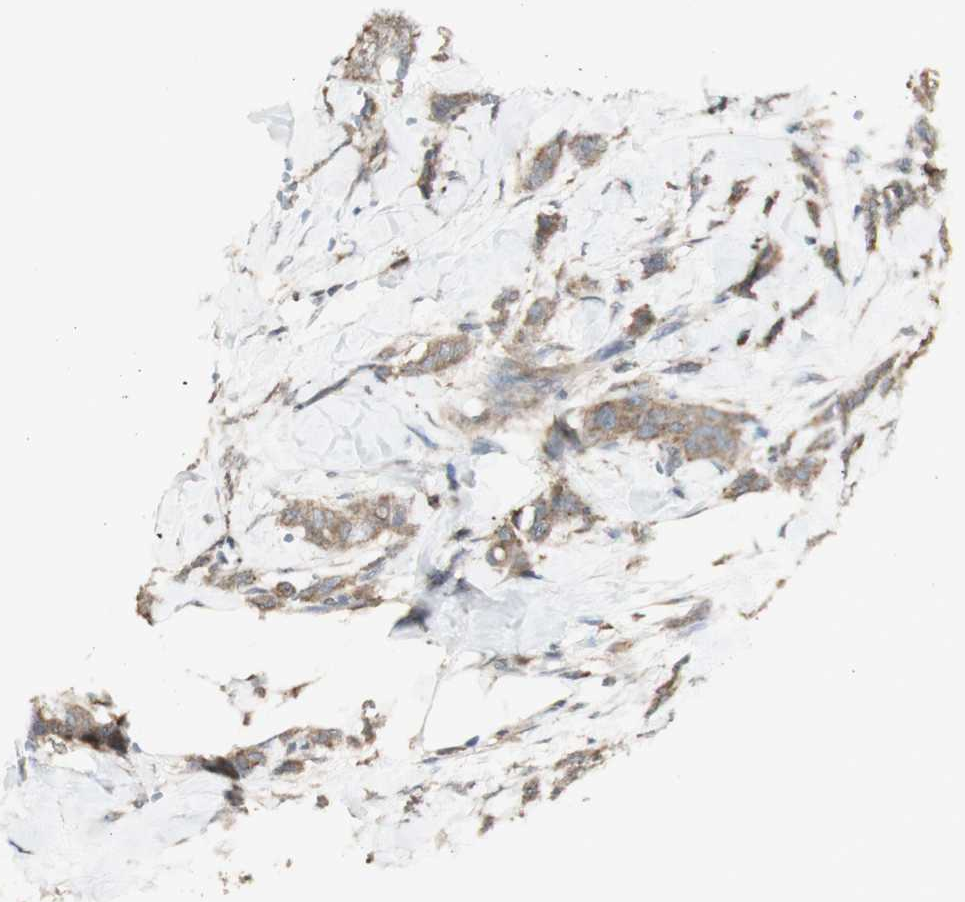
{"staining": {"intensity": "moderate", "quantity": ">75%", "location": "cytoplasmic/membranous"}, "tissue": "breast cancer", "cell_type": "Tumor cells", "image_type": "cancer", "snomed": [{"axis": "morphology", "description": "Lobular carcinoma, in situ"}, {"axis": "morphology", "description": "Lobular carcinoma"}, {"axis": "topography", "description": "Breast"}], "caption": "Immunohistochemical staining of breast cancer shows medium levels of moderate cytoplasmic/membranous staining in about >75% of tumor cells. The protein of interest is stained brown, and the nuclei are stained in blue (DAB IHC with brightfield microscopy, high magnification).", "gene": "ATP6V1E1", "patient": {"sex": "female", "age": 41}}